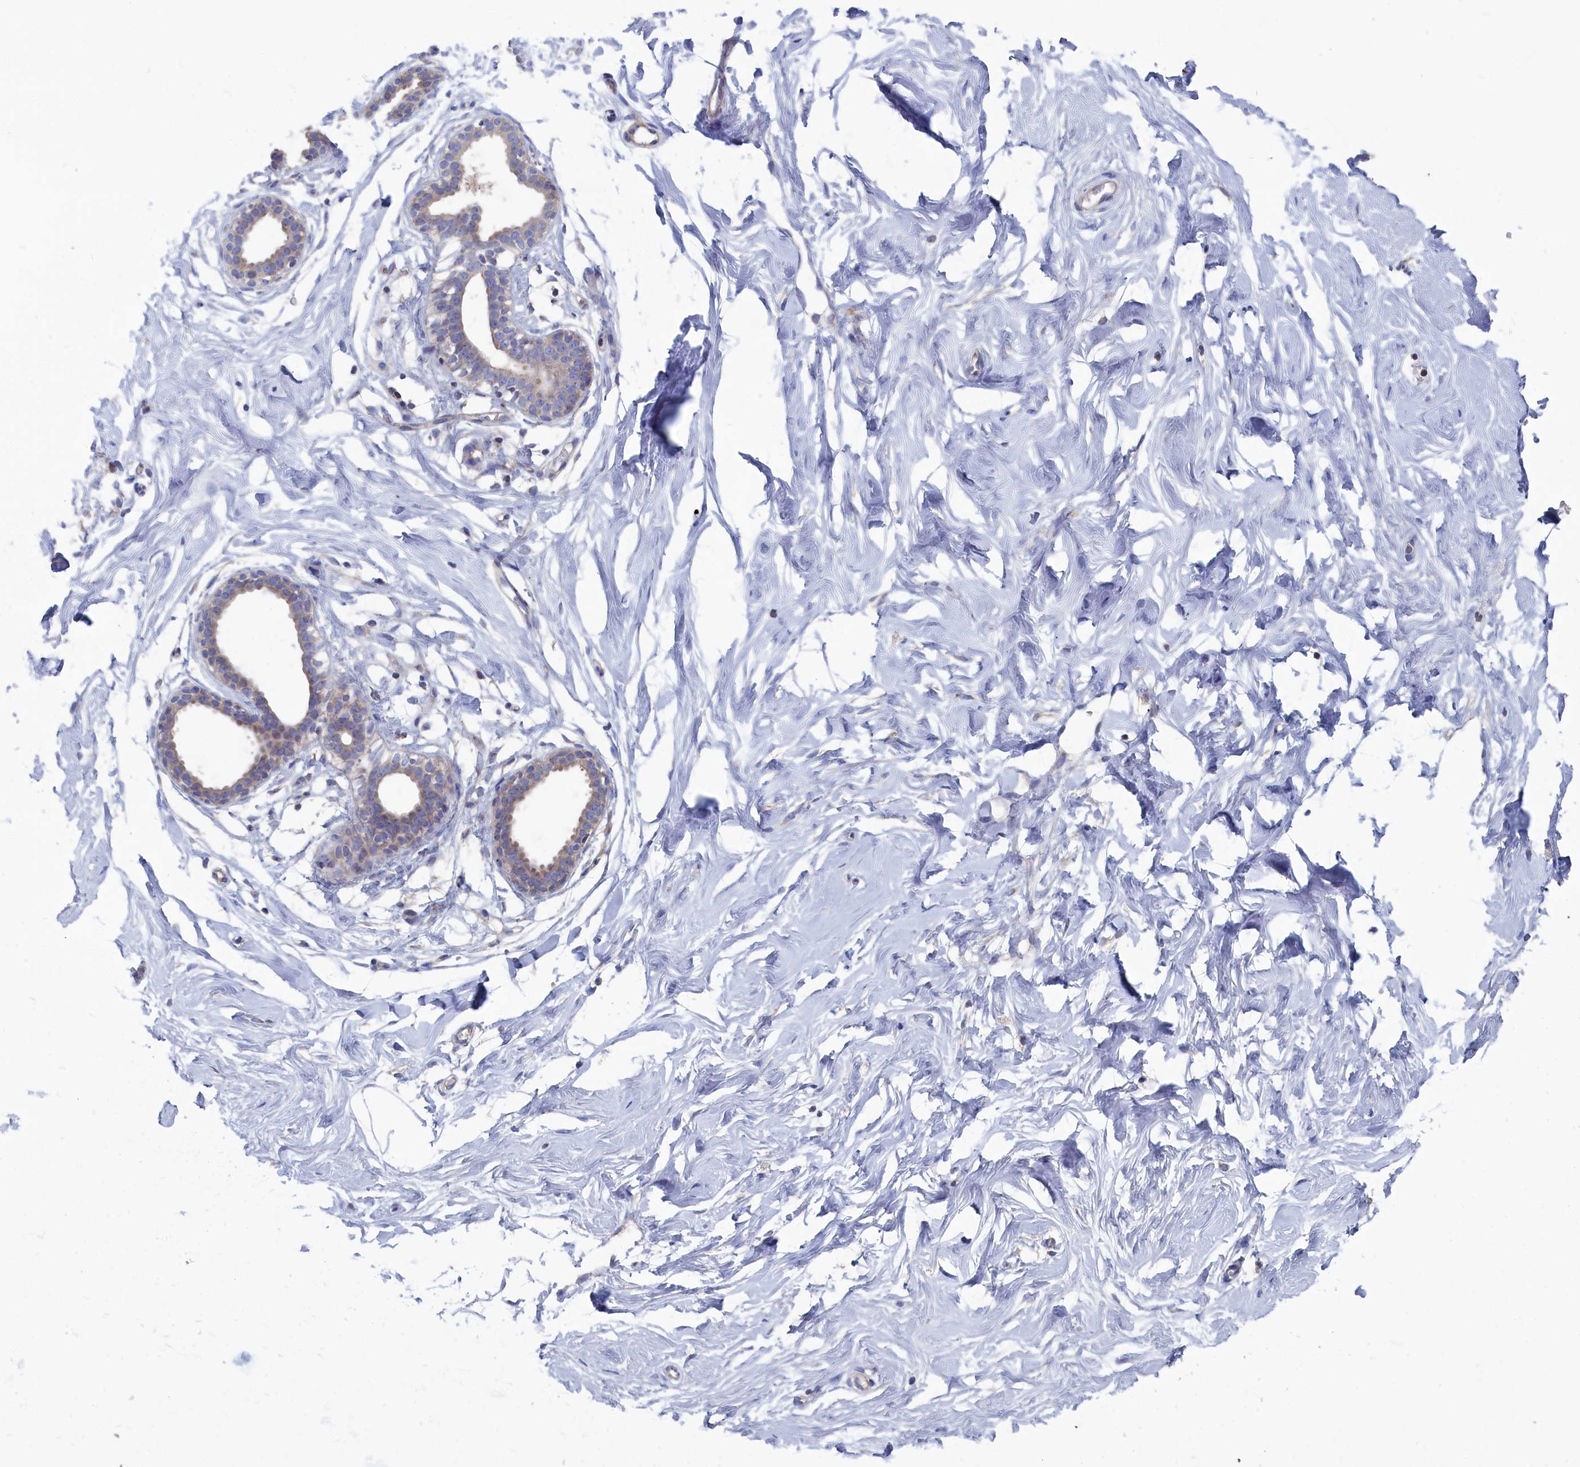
{"staining": {"intensity": "negative", "quantity": "none", "location": "none"}, "tissue": "breast", "cell_type": "Adipocytes", "image_type": "normal", "snomed": [{"axis": "morphology", "description": "Normal tissue, NOS"}, {"axis": "morphology", "description": "Adenoma, NOS"}, {"axis": "topography", "description": "Breast"}], "caption": "Immunohistochemical staining of normal human breast demonstrates no significant expression in adipocytes.", "gene": "CEND1", "patient": {"sex": "female", "age": 23}}